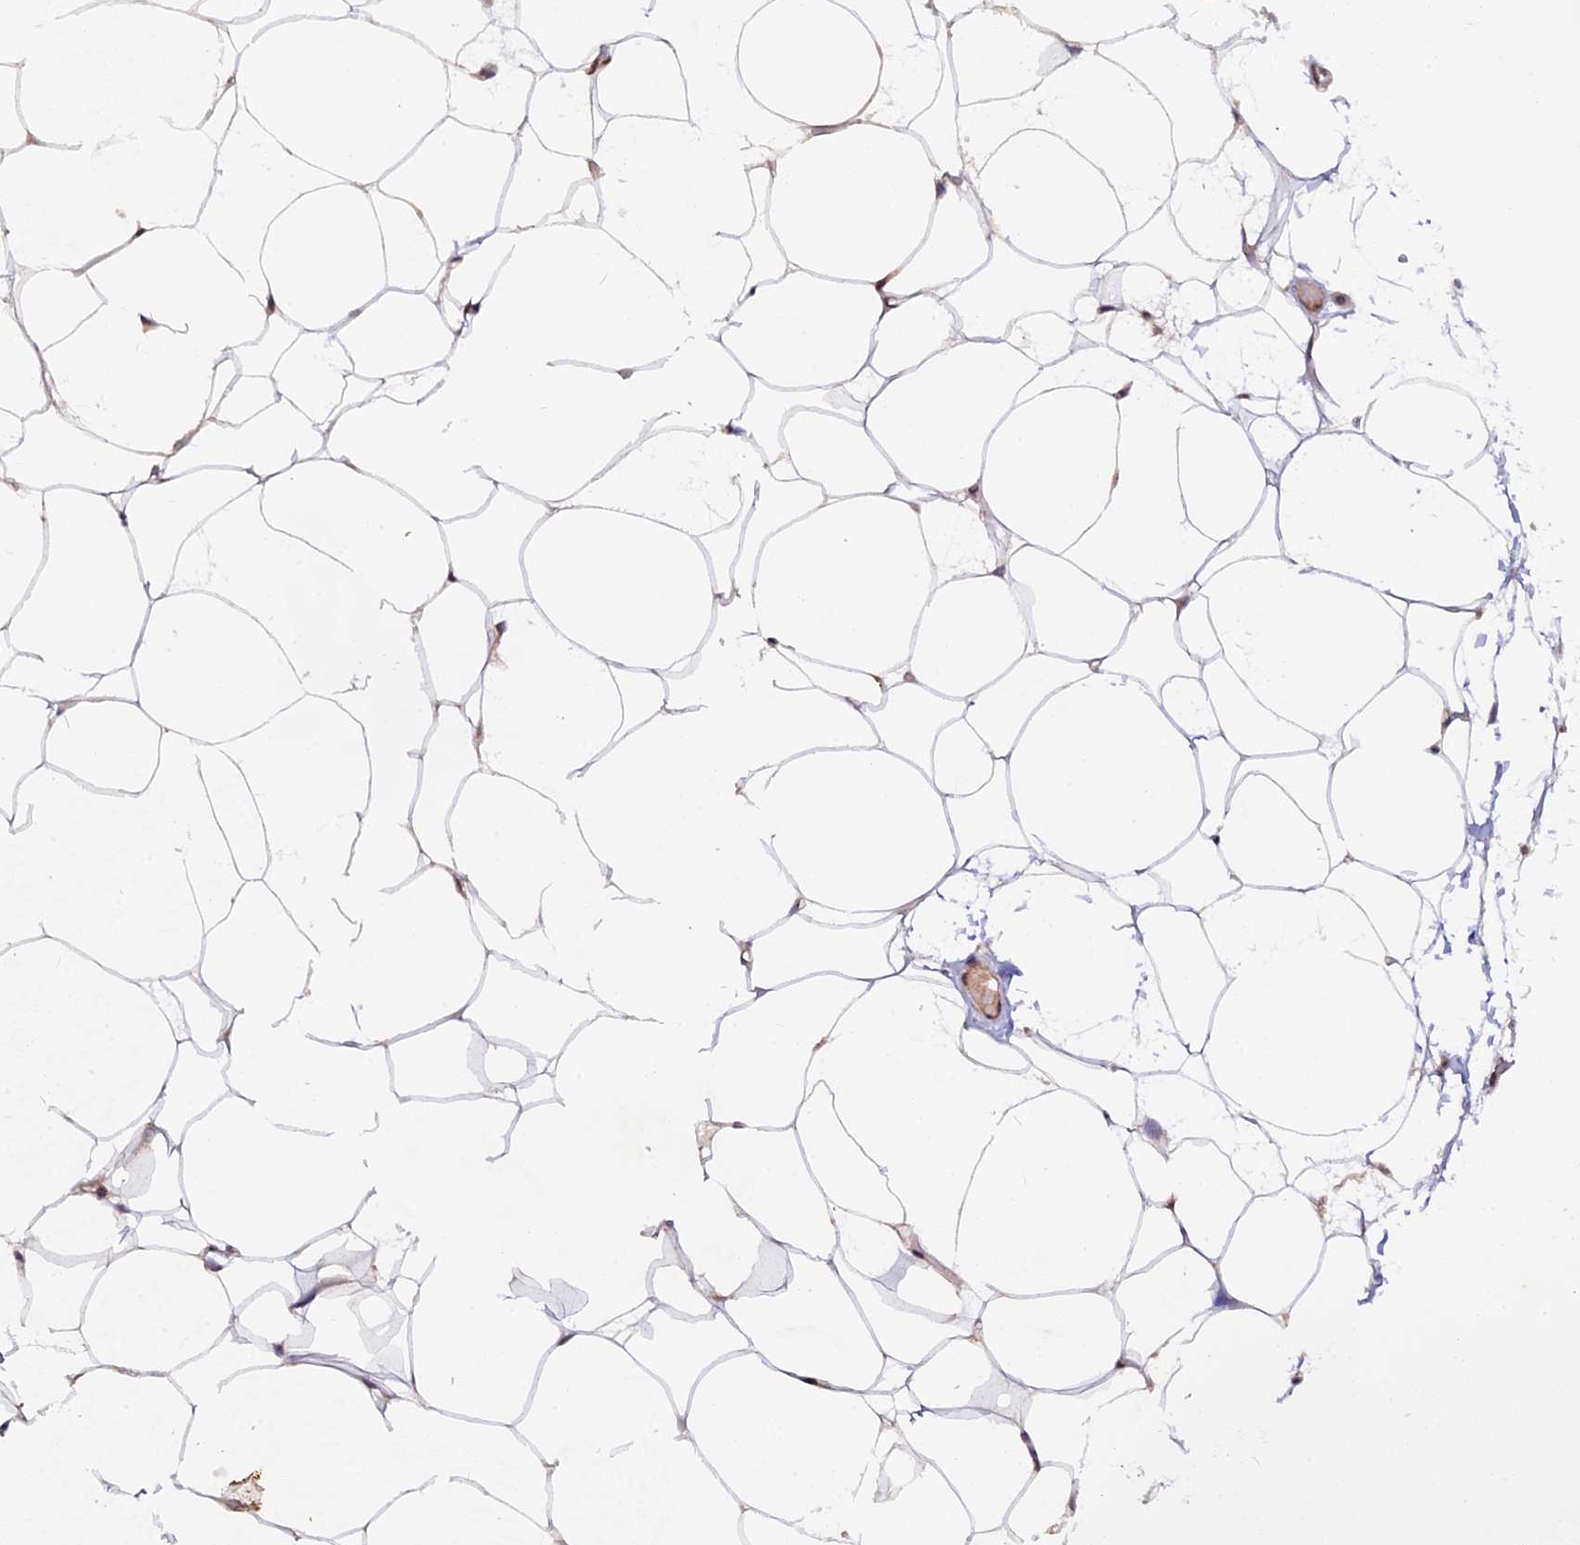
{"staining": {"intensity": "weak", "quantity": "25%-75%", "location": "cytoplasmic/membranous"}, "tissue": "adipose tissue", "cell_type": "Adipocytes", "image_type": "normal", "snomed": [{"axis": "morphology", "description": "Normal tissue, NOS"}, {"axis": "topography", "description": "Breast"}], "caption": "Immunohistochemistry (IHC) (DAB) staining of normal human adipose tissue shows weak cytoplasmic/membranous protein positivity in about 25%-75% of adipocytes.", "gene": "TMC5", "patient": {"sex": "female", "age": 23}}